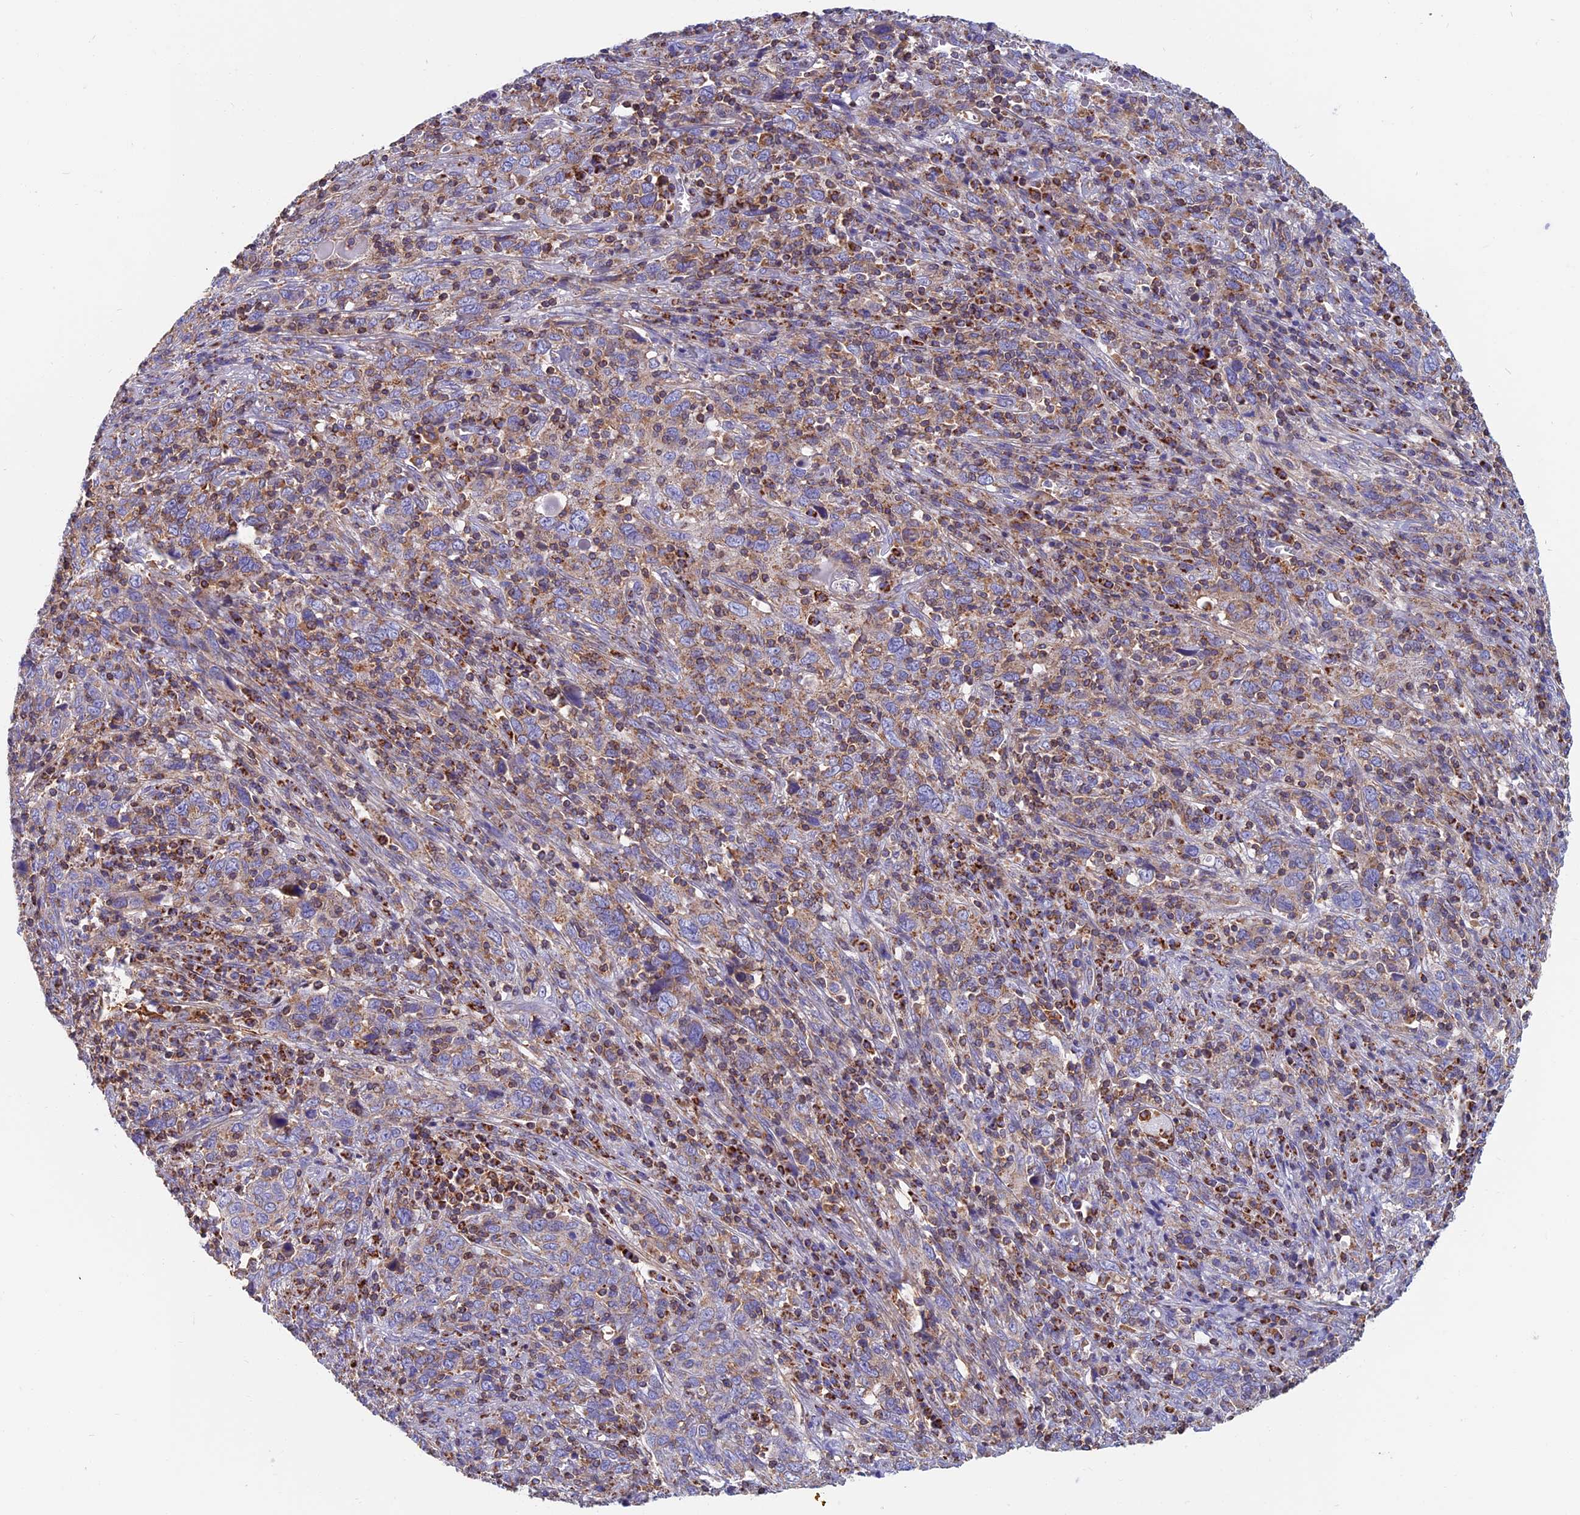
{"staining": {"intensity": "weak", "quantity": "<25%", "location": "cytoplasmic/membranous"}, "tissue": "cervical cancer", "cell_type": "Tumor cells", "image_type": "cancer", "snomed": [{"axis": "morphology", "description": "Squamous cell carcinoma, NOS"}, {"axis": "topography", "description": "Cervix"}], "caption": "The micrograph demonstrates no staining of tumor cells in squamous cell carcinoma (cervical). (DAB immunohistochemistry visualized using brightfield microscopy, high magnification).", "gene": "HSD17B8", "patient": {"sex": "female", "age": 46}}